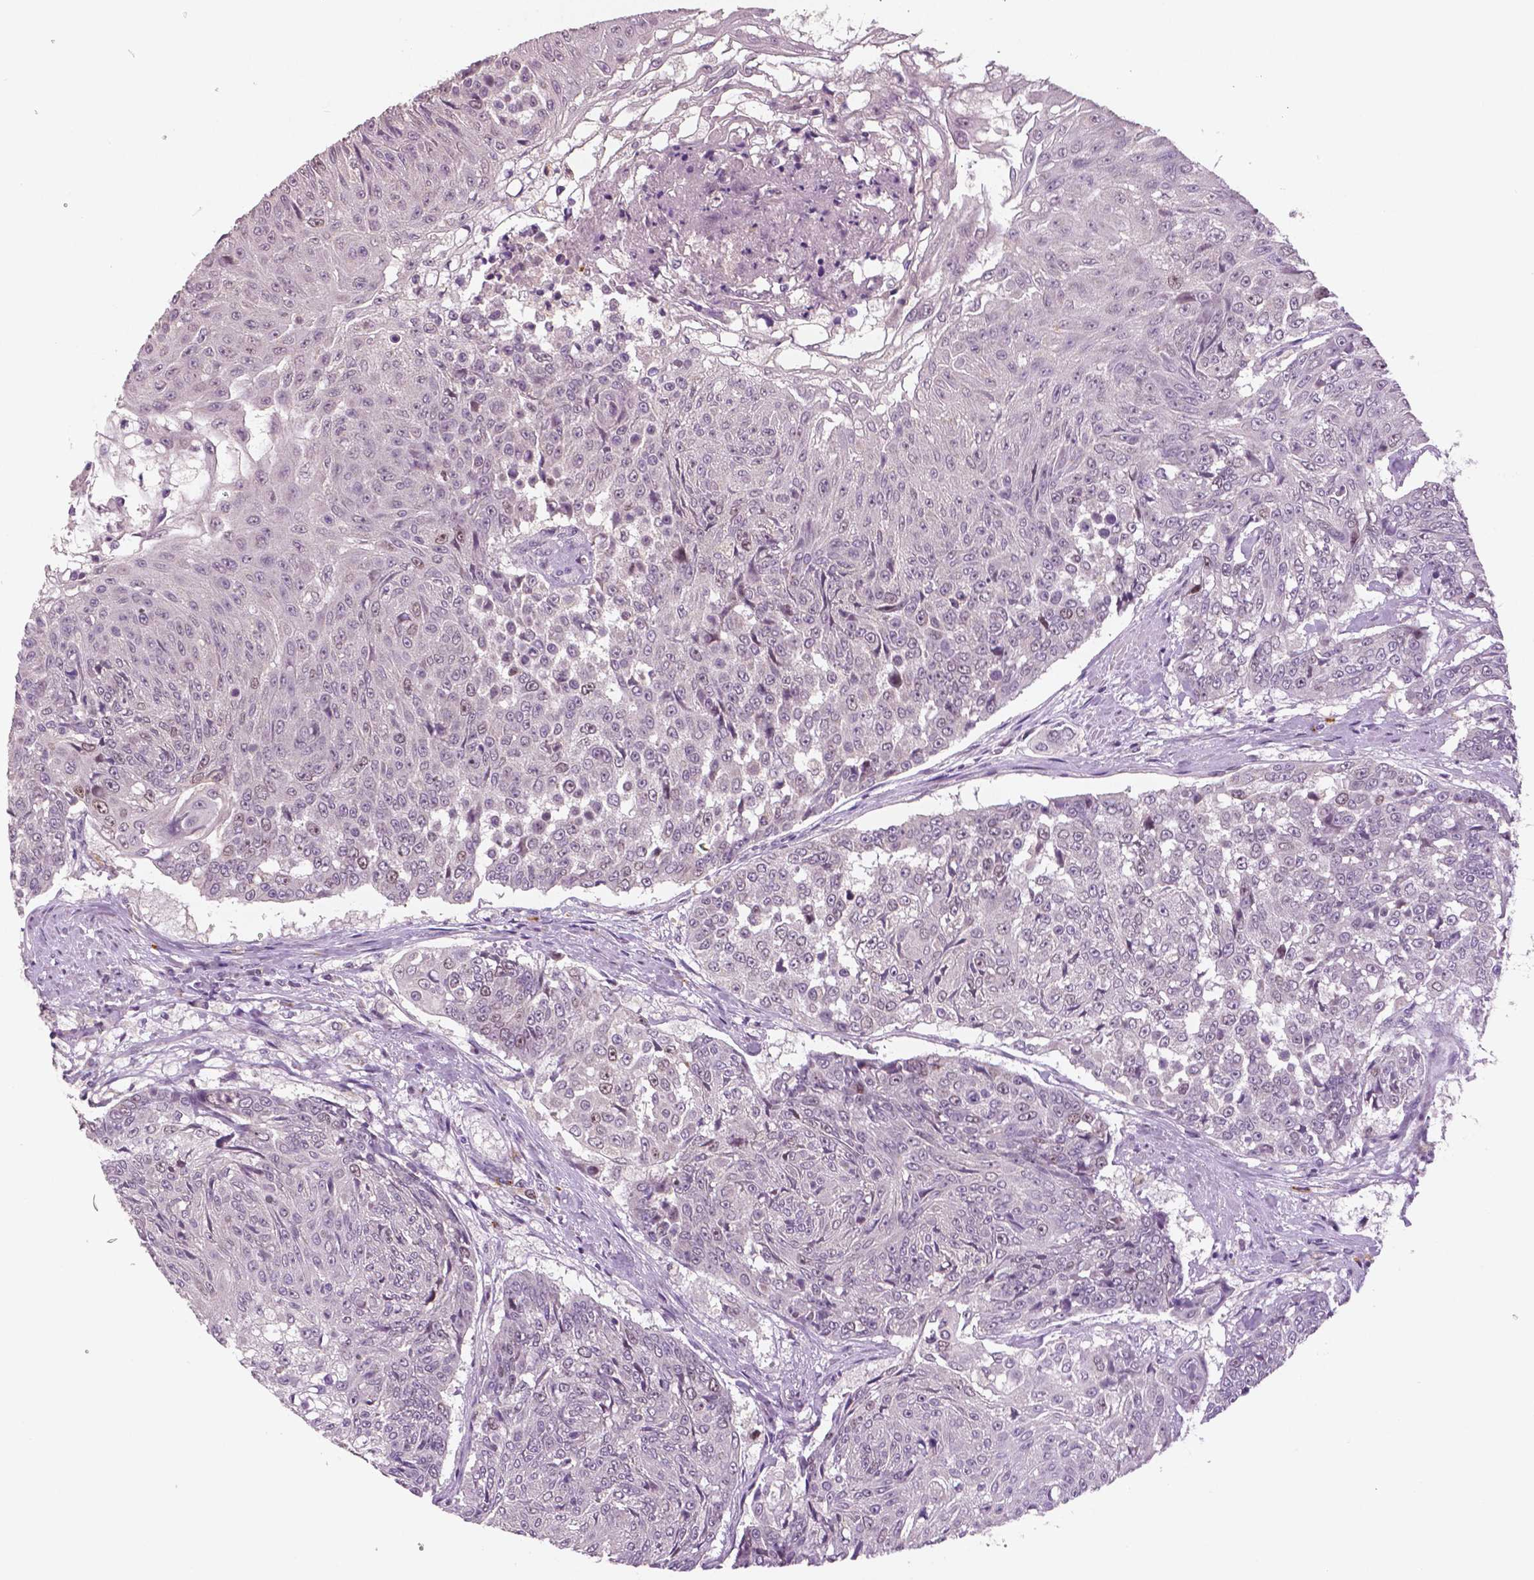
{"staining": {"intensity": "moderate", "quantity": "<25%", "location": "nuclear"}, "tissue": "urothelial cancer", "cell_type": "Tumor cells", "image_type": "cancer", "snomed": [{"axis": "morphology", "description": "Urothelial carcinoma, High grade"}, {"axis": "topography", "description": "Urinary bladder"}], "caption": "Protein staining shows moderate nuclear positivity in about <25% of tumor cells in urothelial cancer. (DAB IHC, brown staining for protein, blue staining for nuclei).", "gene": "MKI67", "patient": {"sex": "female", "age": 63}}